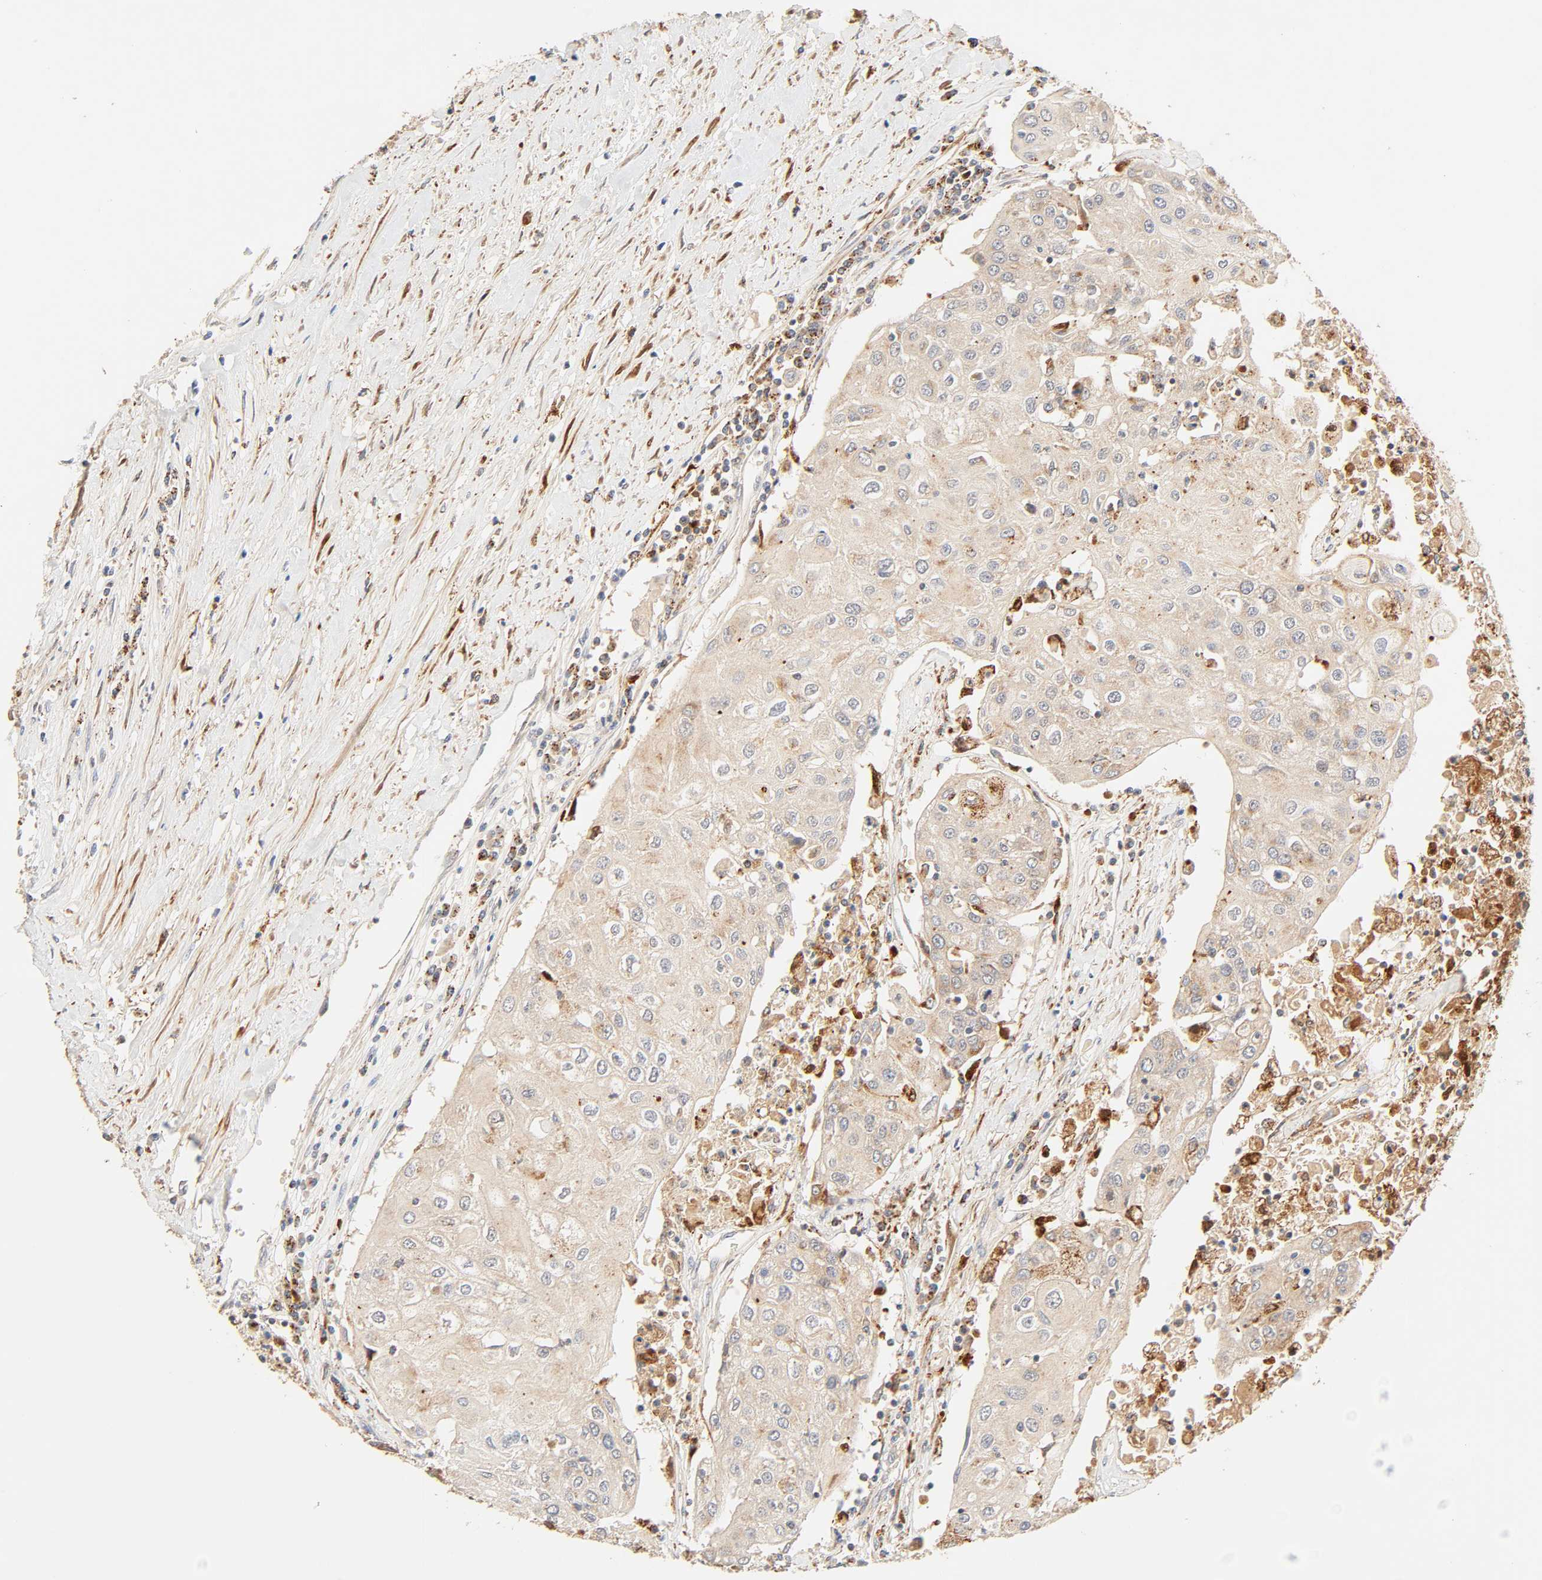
{"staining": {"intensity": "moderate", "quantity": ">75%", "location": "cytoplasmic/membranous"}, "tissue": "urothelial cancer", "cell_type": "Tumor cells", "image_type": "cancer", "snomed": [{"axis": "morphology", "description": "Urothelial carcinoma, High grade"}, {"axis": "topography", "description": "Urinary bladder"}], "caption": "Approximately >75% of tumor cells in high-grade urothelial carcinoma show moderate cytoplasmic/membranous protein positivity as visualized by brown immunohistochemical staining.", "gene": "MAPK6", "patient": {"sex": "female", "age": 85}}